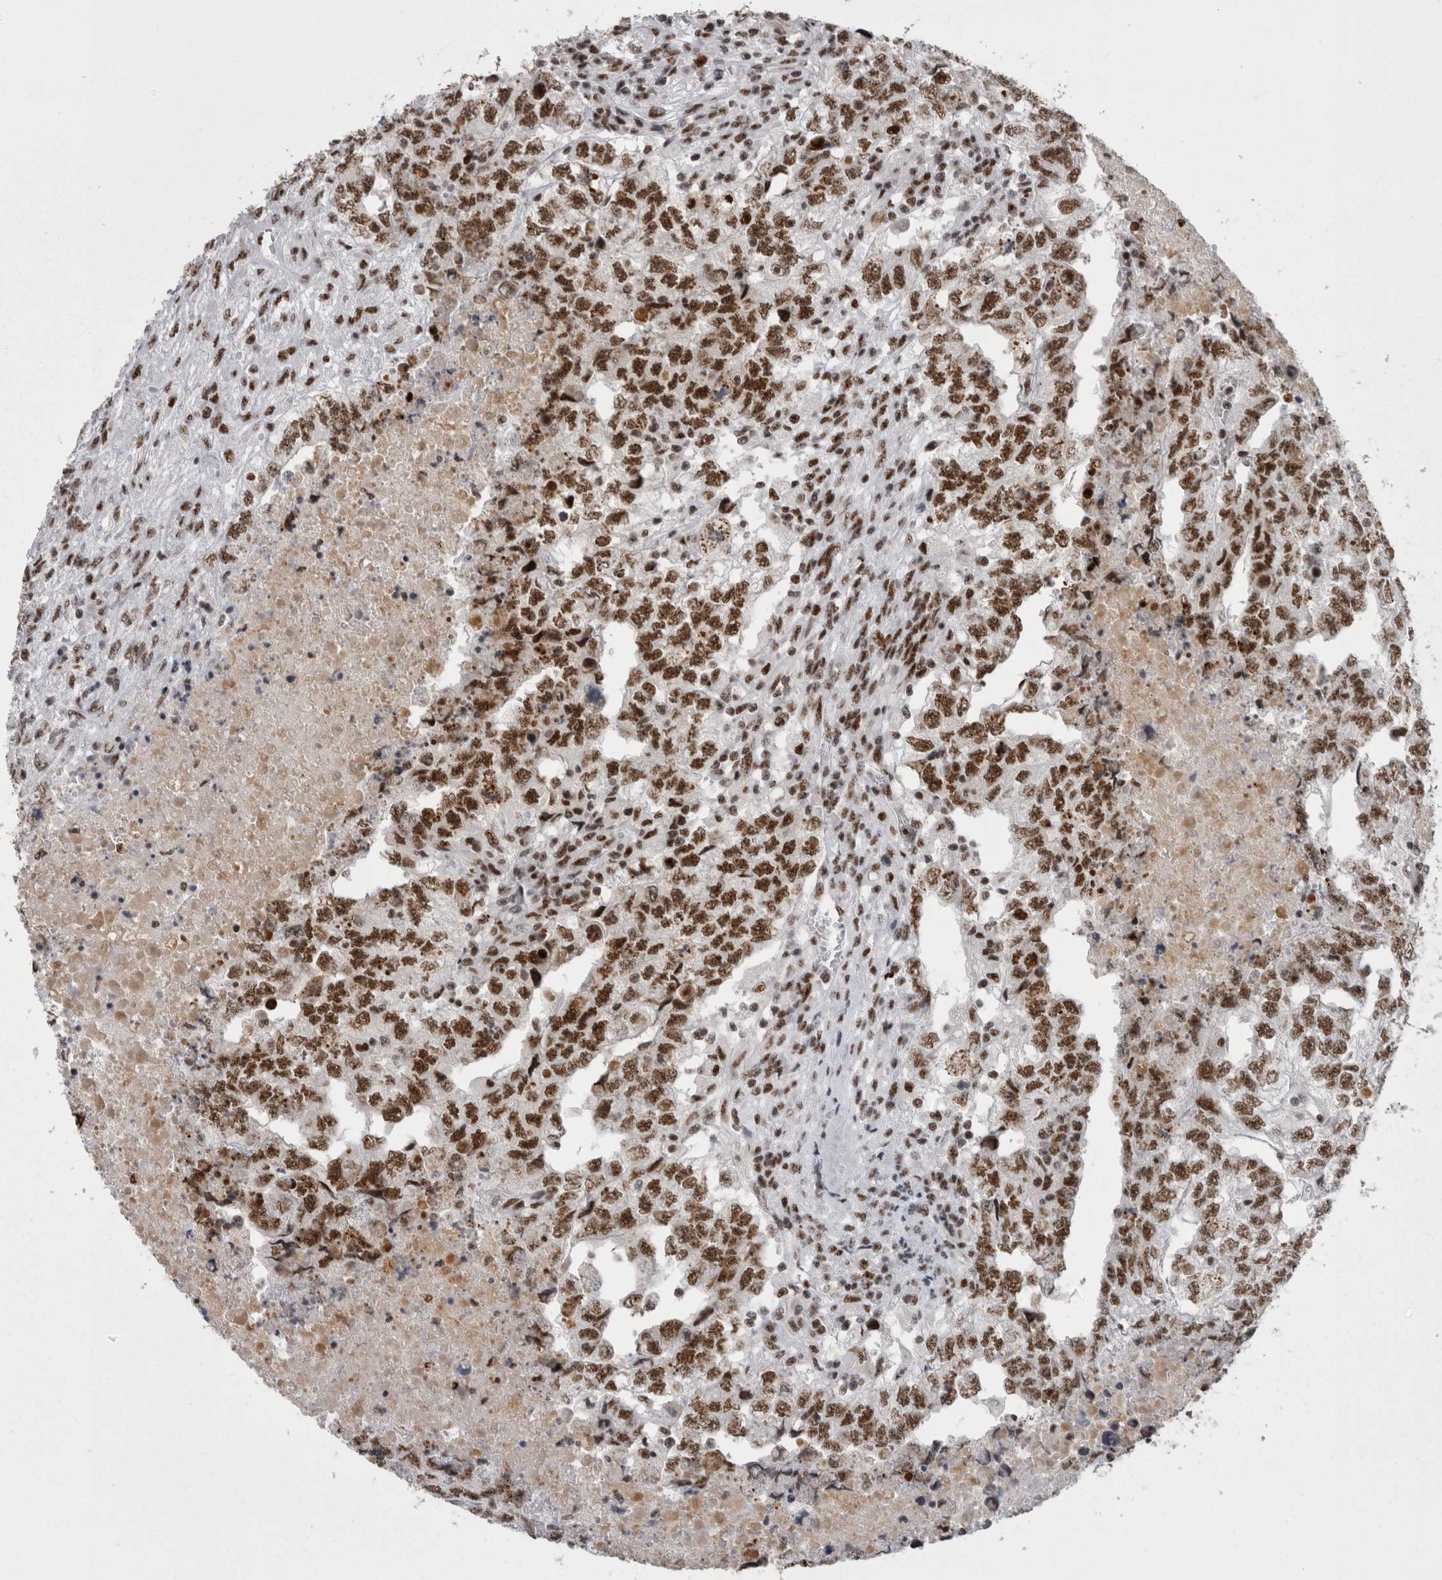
{"staining": {"intensity": "moderate", "quantity": ">75%", "location": "nuclear"}, "tissue": "testis cancer", "cell_type": "Tumor cells", "image_type": "cancer", "snomed": [{"axis": "morphology", "description": "Carcinoma, Embryonal, NOS"}, {"axis": "topography", "description": "Testis"}], "caption": "Embryonal carcinoma (testis) stained for a protein (brown) shows moderate nuclear positive expression in about >75% of tumor cells.", "gene": "SNRNP40", "patient": {"sex": "male", "age": 36}}